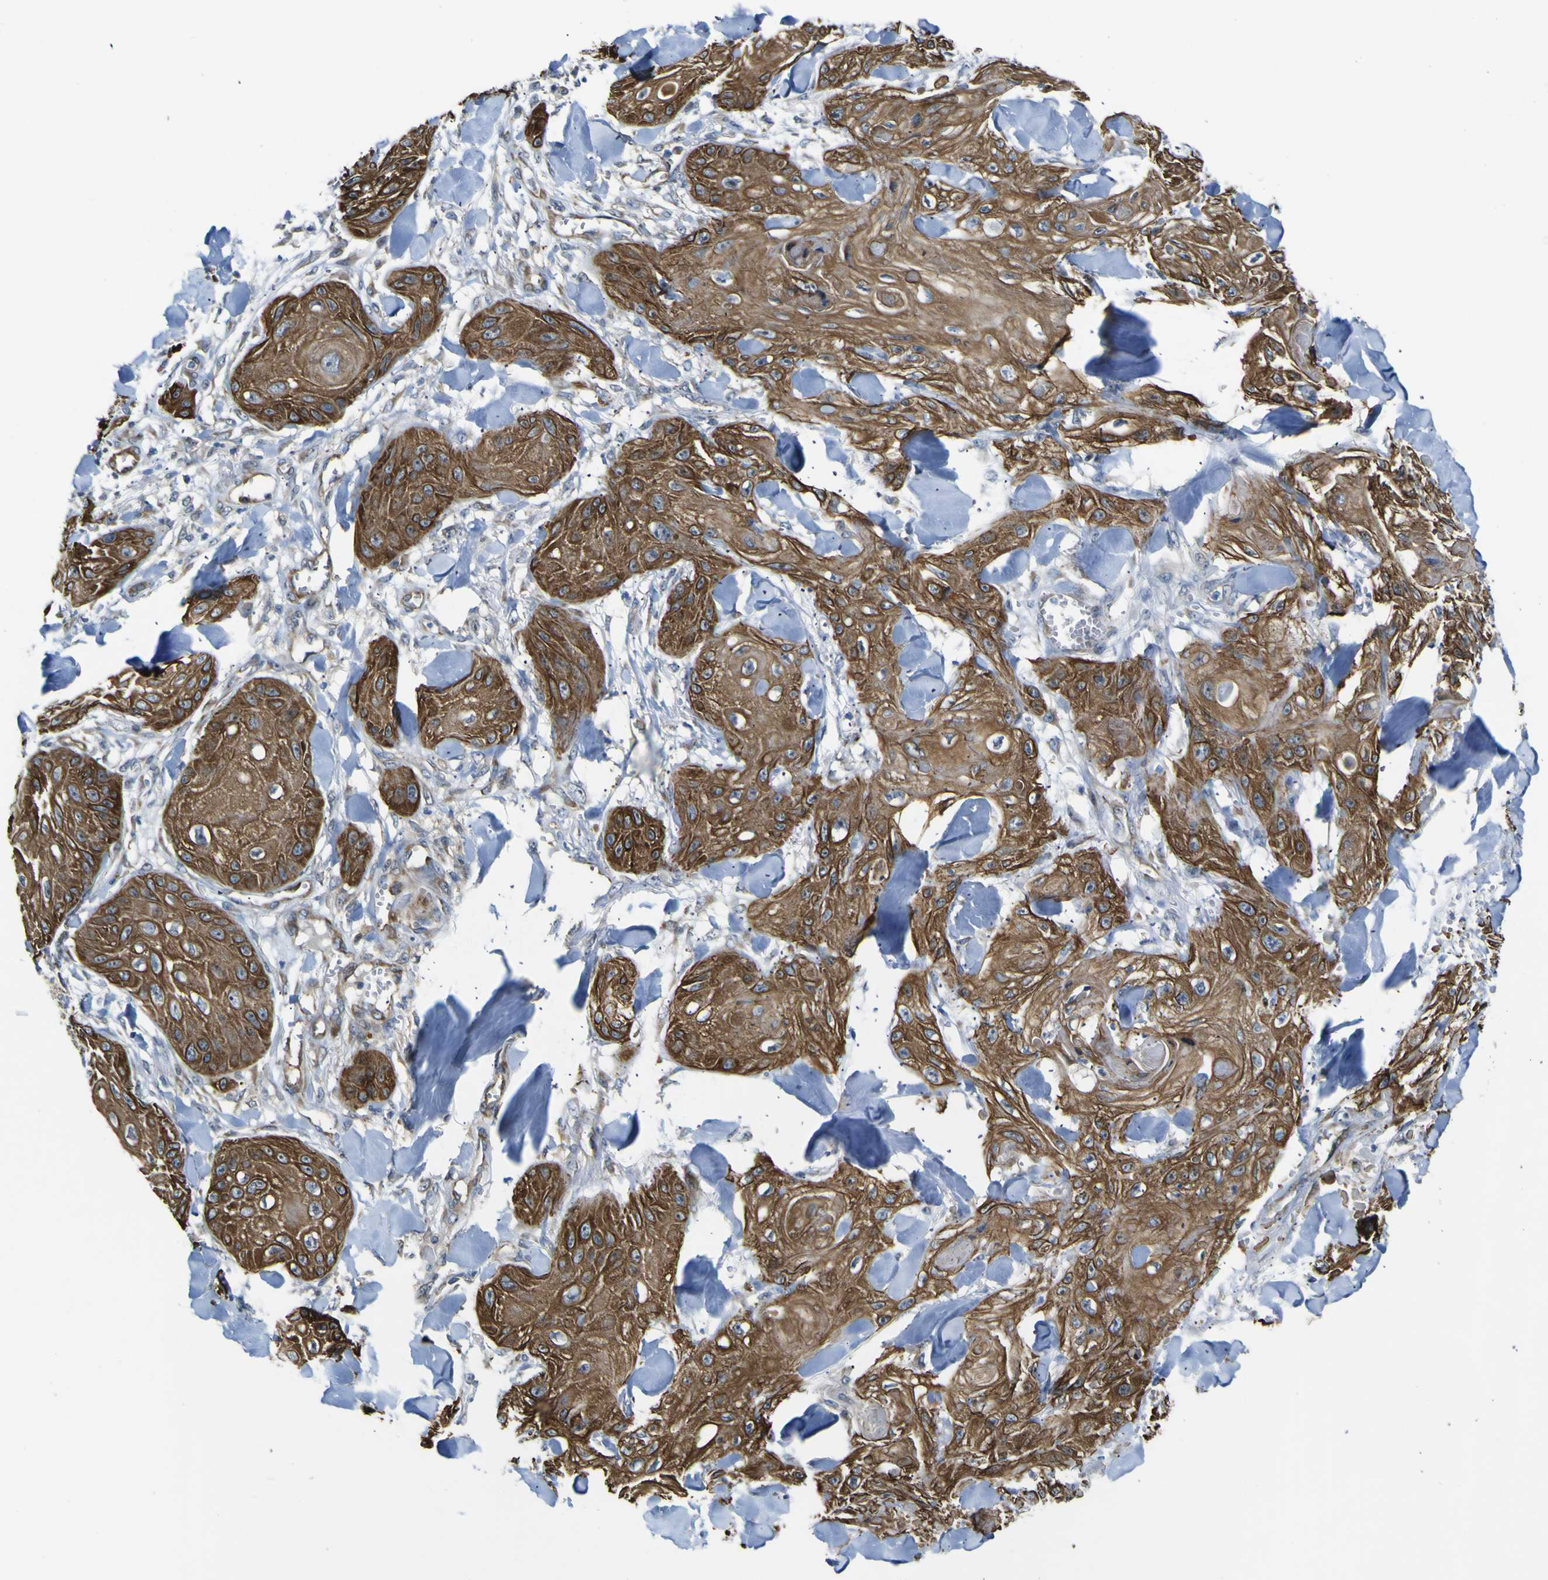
{"staining": {"intensity": "strong", "quantity": ">75%", "location": "cytoplasmic/membranous"}, "tissue": "skin cancer", "cell_type": "Tumor cells", "image_type": "cancer", "snomed": [{"axis": "morphology", "description": "Squamous cell carcinoma, NOS"}, {"axis": "topography", "description": "Skin"}], "caption": "The immunohistochemical stain shows strong cytoplasmic/membranous expression in tumor cells of squamous cell carcinoma (skin) tissue.", "gene": "KDM7A", "patient": {"sex": "male", "age": 74}}